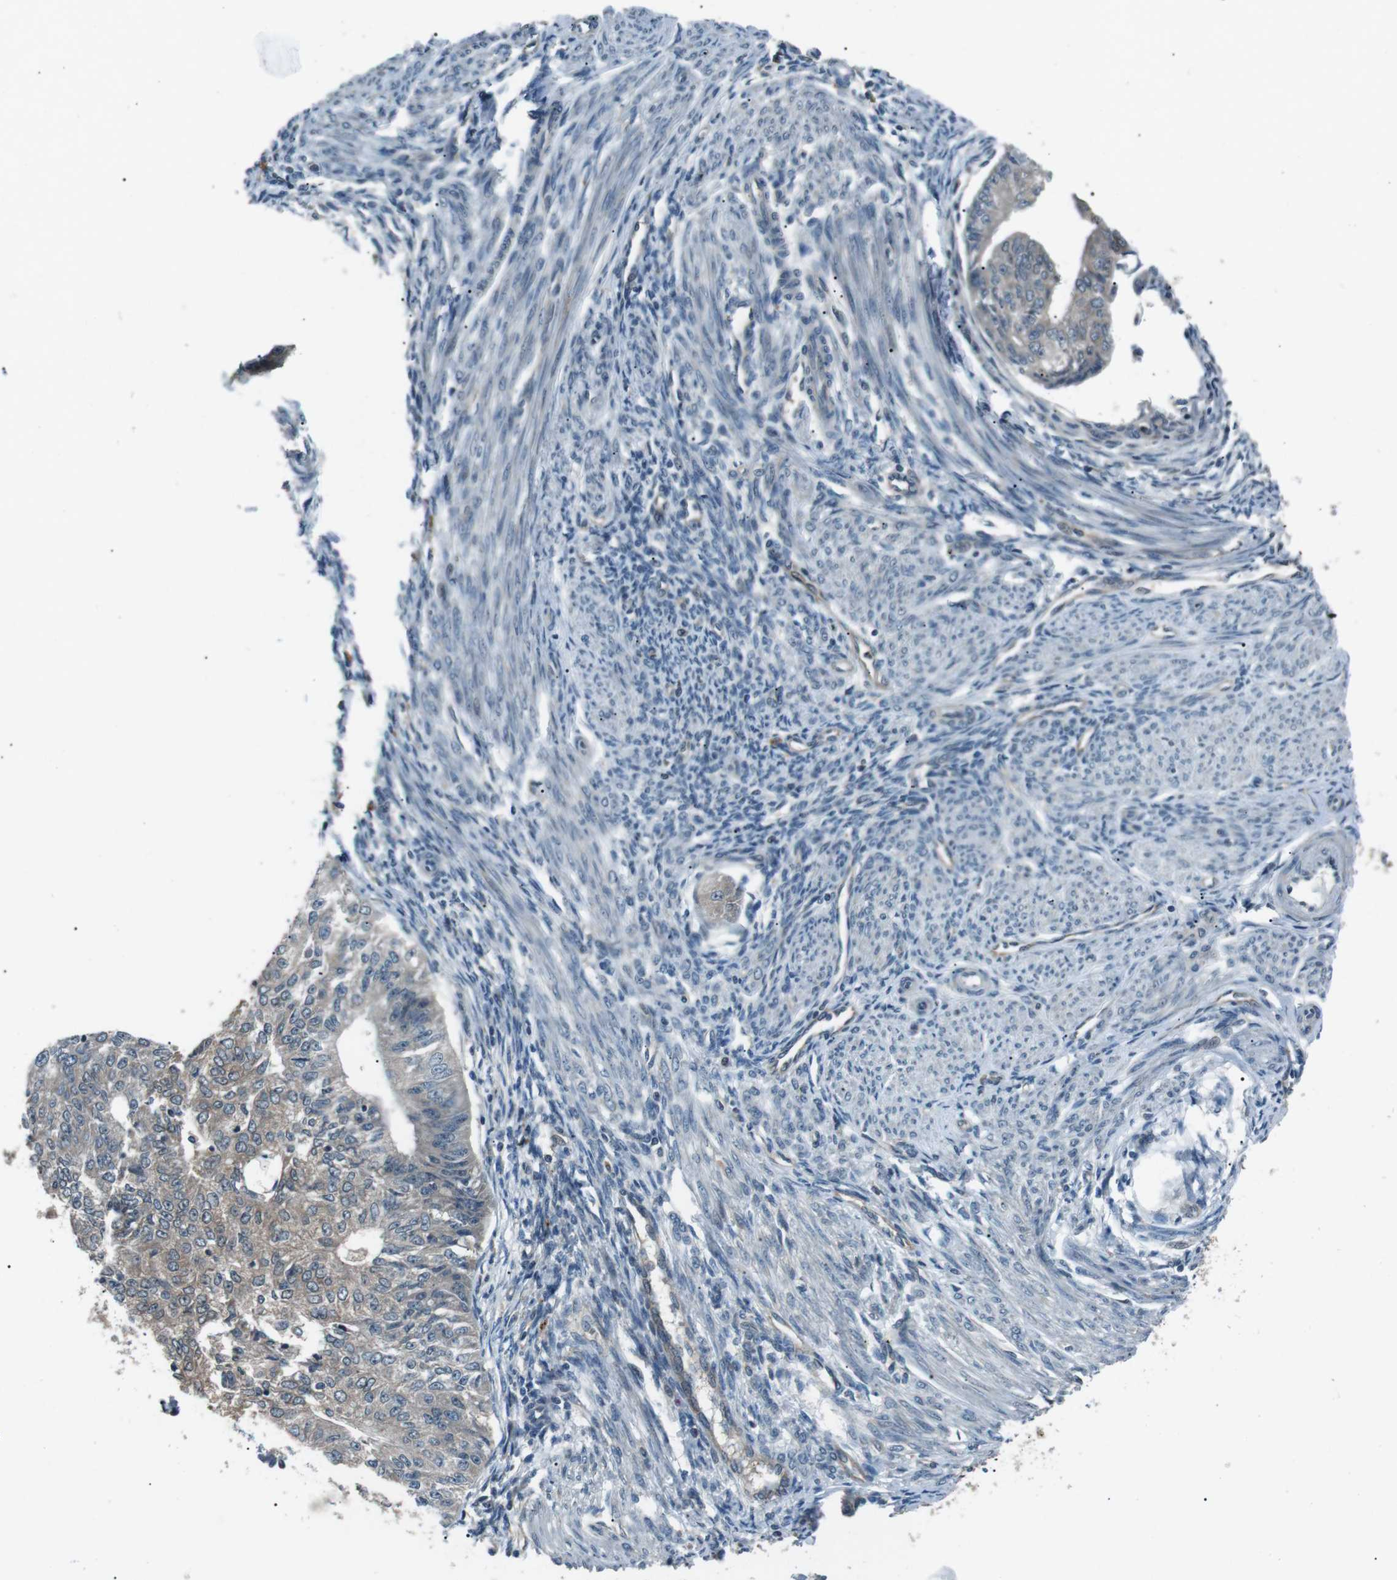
{"staining": {"intensity": "weak", "quantity": "<25%", "location": "cytoplasmic/membranous"}, "tissue": "endometrial cancer", "cell_type": "Tumor cells", "image_type": "cancer", "snomed": [{"axis": "morphology", "description": "Adenocarcinoma, NOS"}, {"axis": "topography", "description": "Endometrium"}], "caption": "DAB immunohistochemical staining of human endometrial cancer reveals no significant expression in tumor cells.", "gene": "LRIG2", "patient": {"sex": "female", "age": 32}}